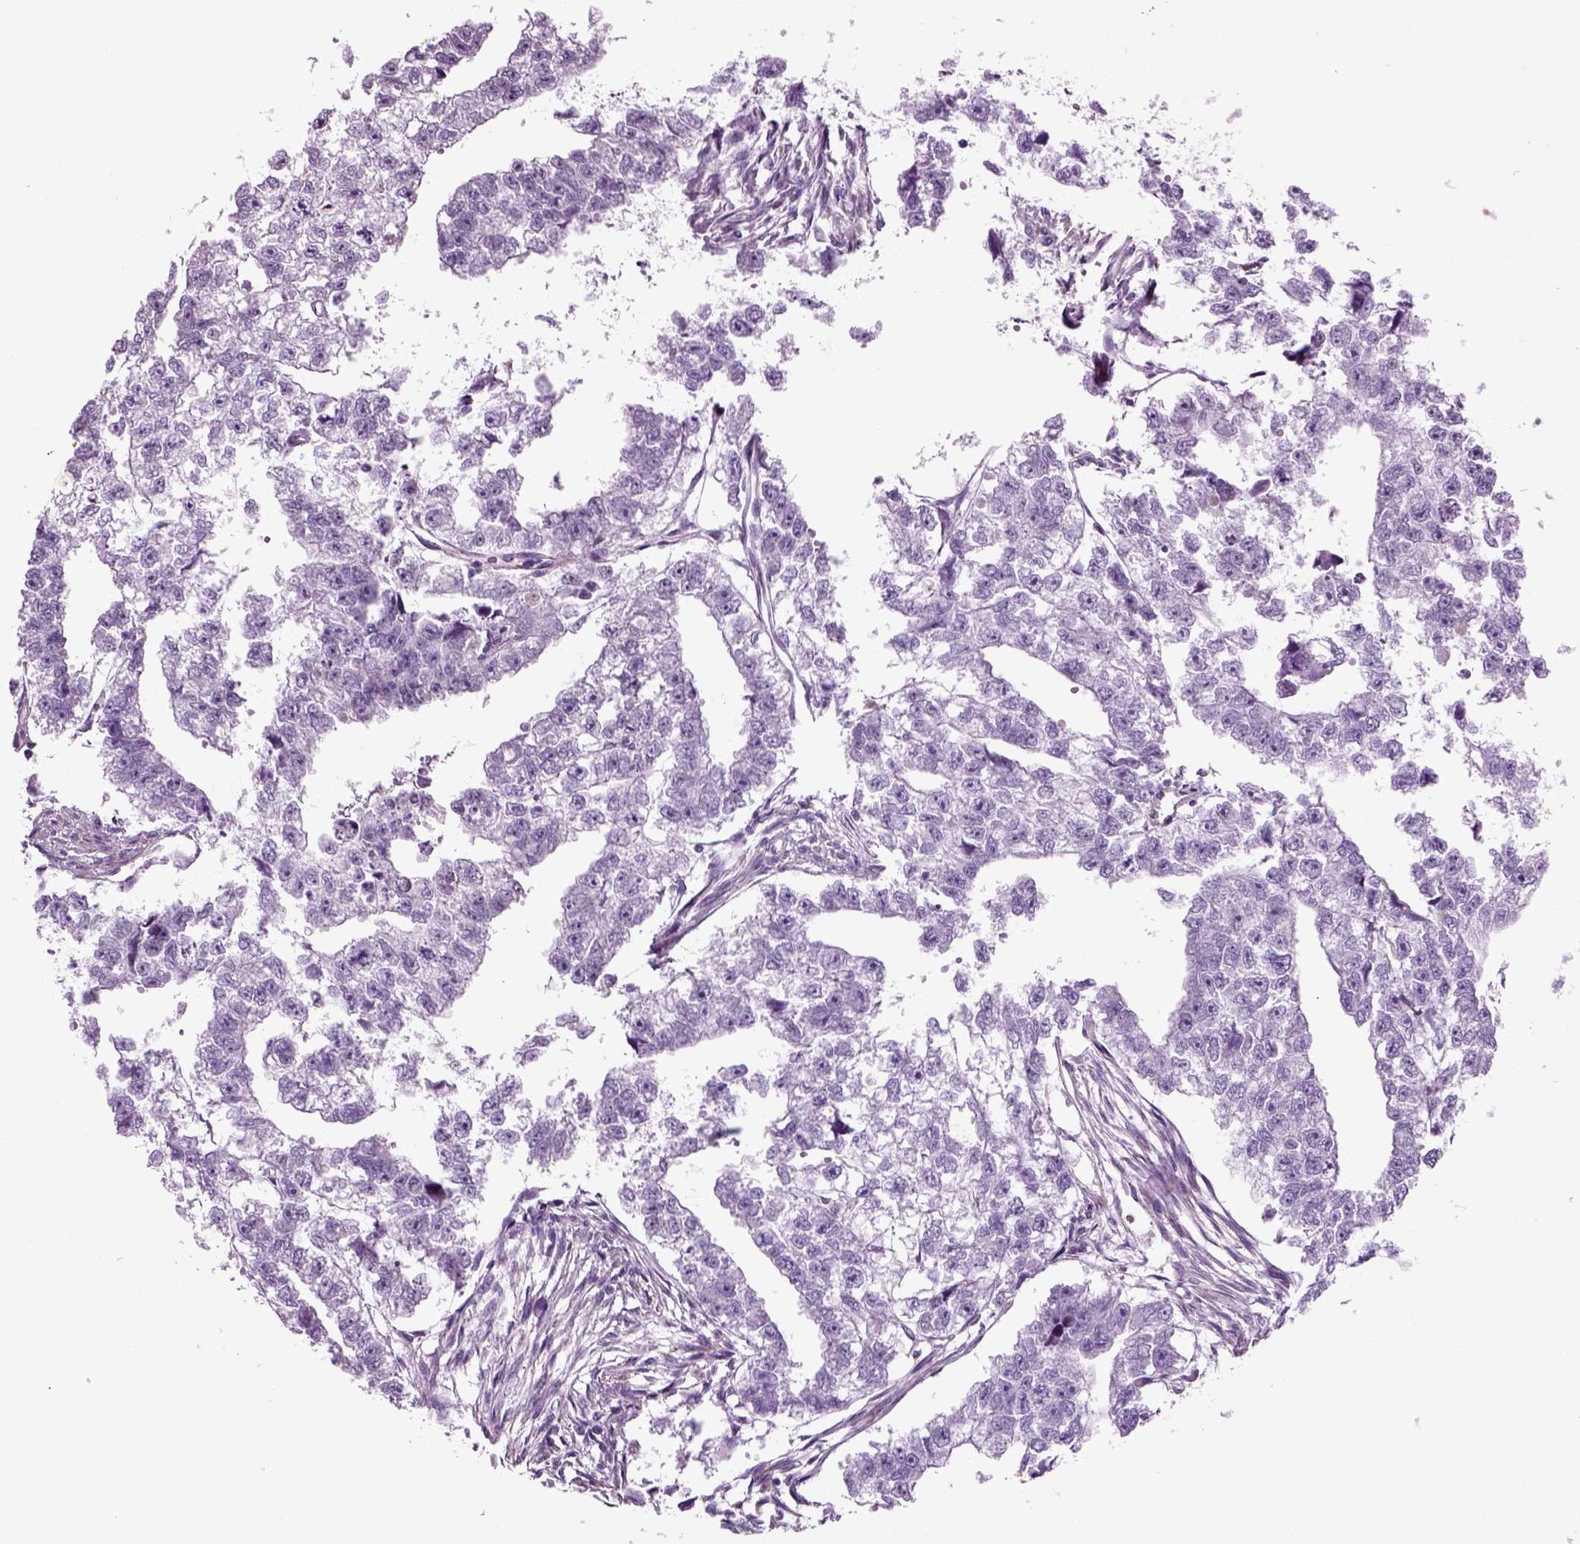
{"staining": {"intensity": "negative", "quantity": "none", "location": "none"}, "tissue": "testis cancer", "cell_type": "Tumor cells", "image_type": "cancer", "snomed": [{"axis": "morphology", "description": "Carcinoma, Embryonal, NOS"}, {"axis": "morphology", "description": "Teratoma, malignant, NOS"}, {"axis": "topography", "description": "Testis"}], "caption": "The image displays no significant staining in tumor cells of testis cancer (embryonal carcinoma).", "gene": "ACER3", "patient": {"sex": "male", "age": 44}}